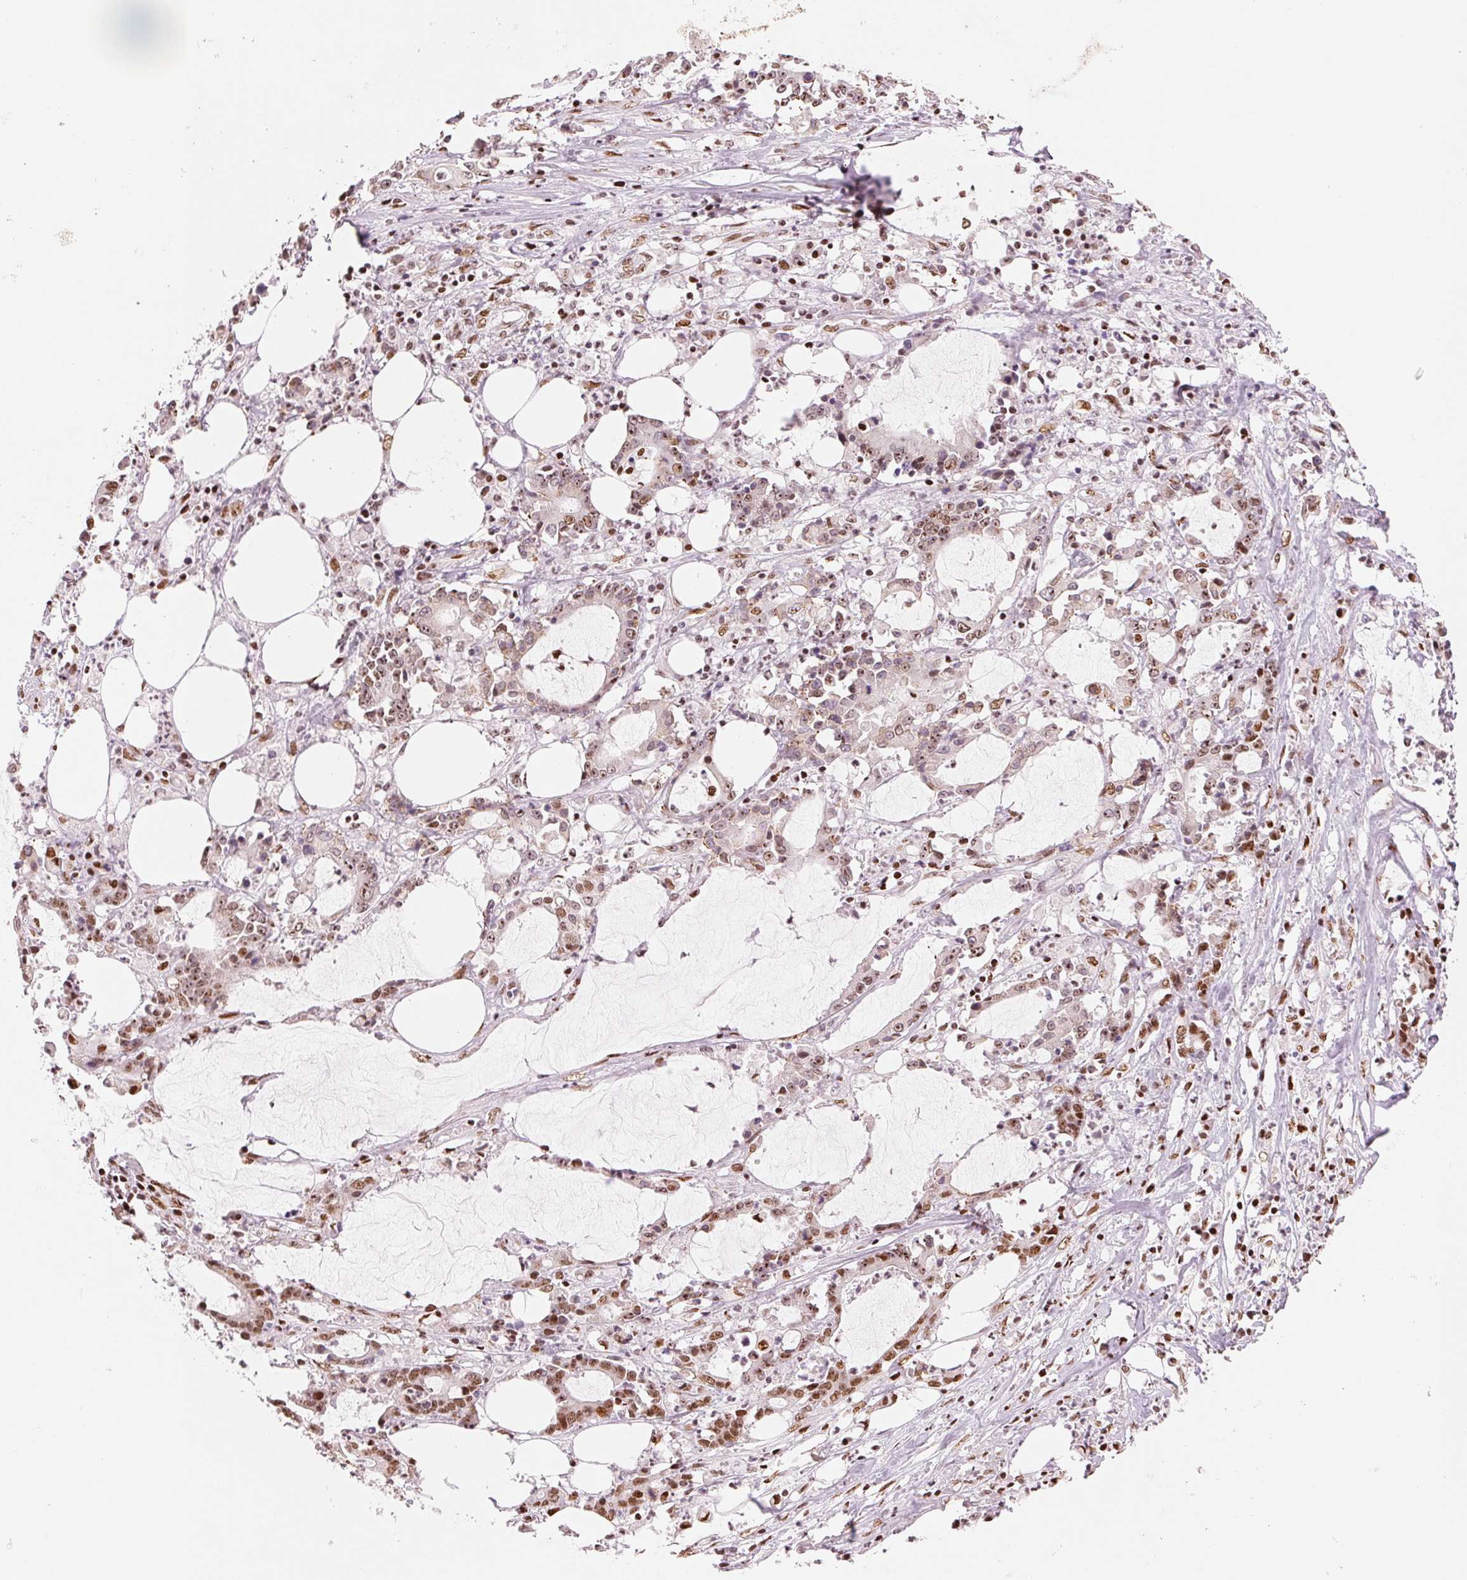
{"staining": {"intensity": "moderate", "quantity": "25%-75%", "location": "nuclear"}, "tissue": "stomach cancer", "cell_type": "Tumor cells", "image_type": "cancer", "snomed": [{"axis": "morphology", "description": "Adenocarcinoma, NOS"}, {"axis": "topography", "description": "Stomach, upper"}], "caption": "High-magnification brightfield microscopy of adenocarcinoma (stomach) stained with DAB (3,3'-diaminobenzidine) (brown) and counterstained with hematoxylin (blue). tumor cells exhibit moderate nuclear expression is appreciated in about25%-75% of cells. (Brightfield microscopy of DAB IHC at high magnification).", "gene": "NXF1", "patient": {"sex": "male", "age": 68}}